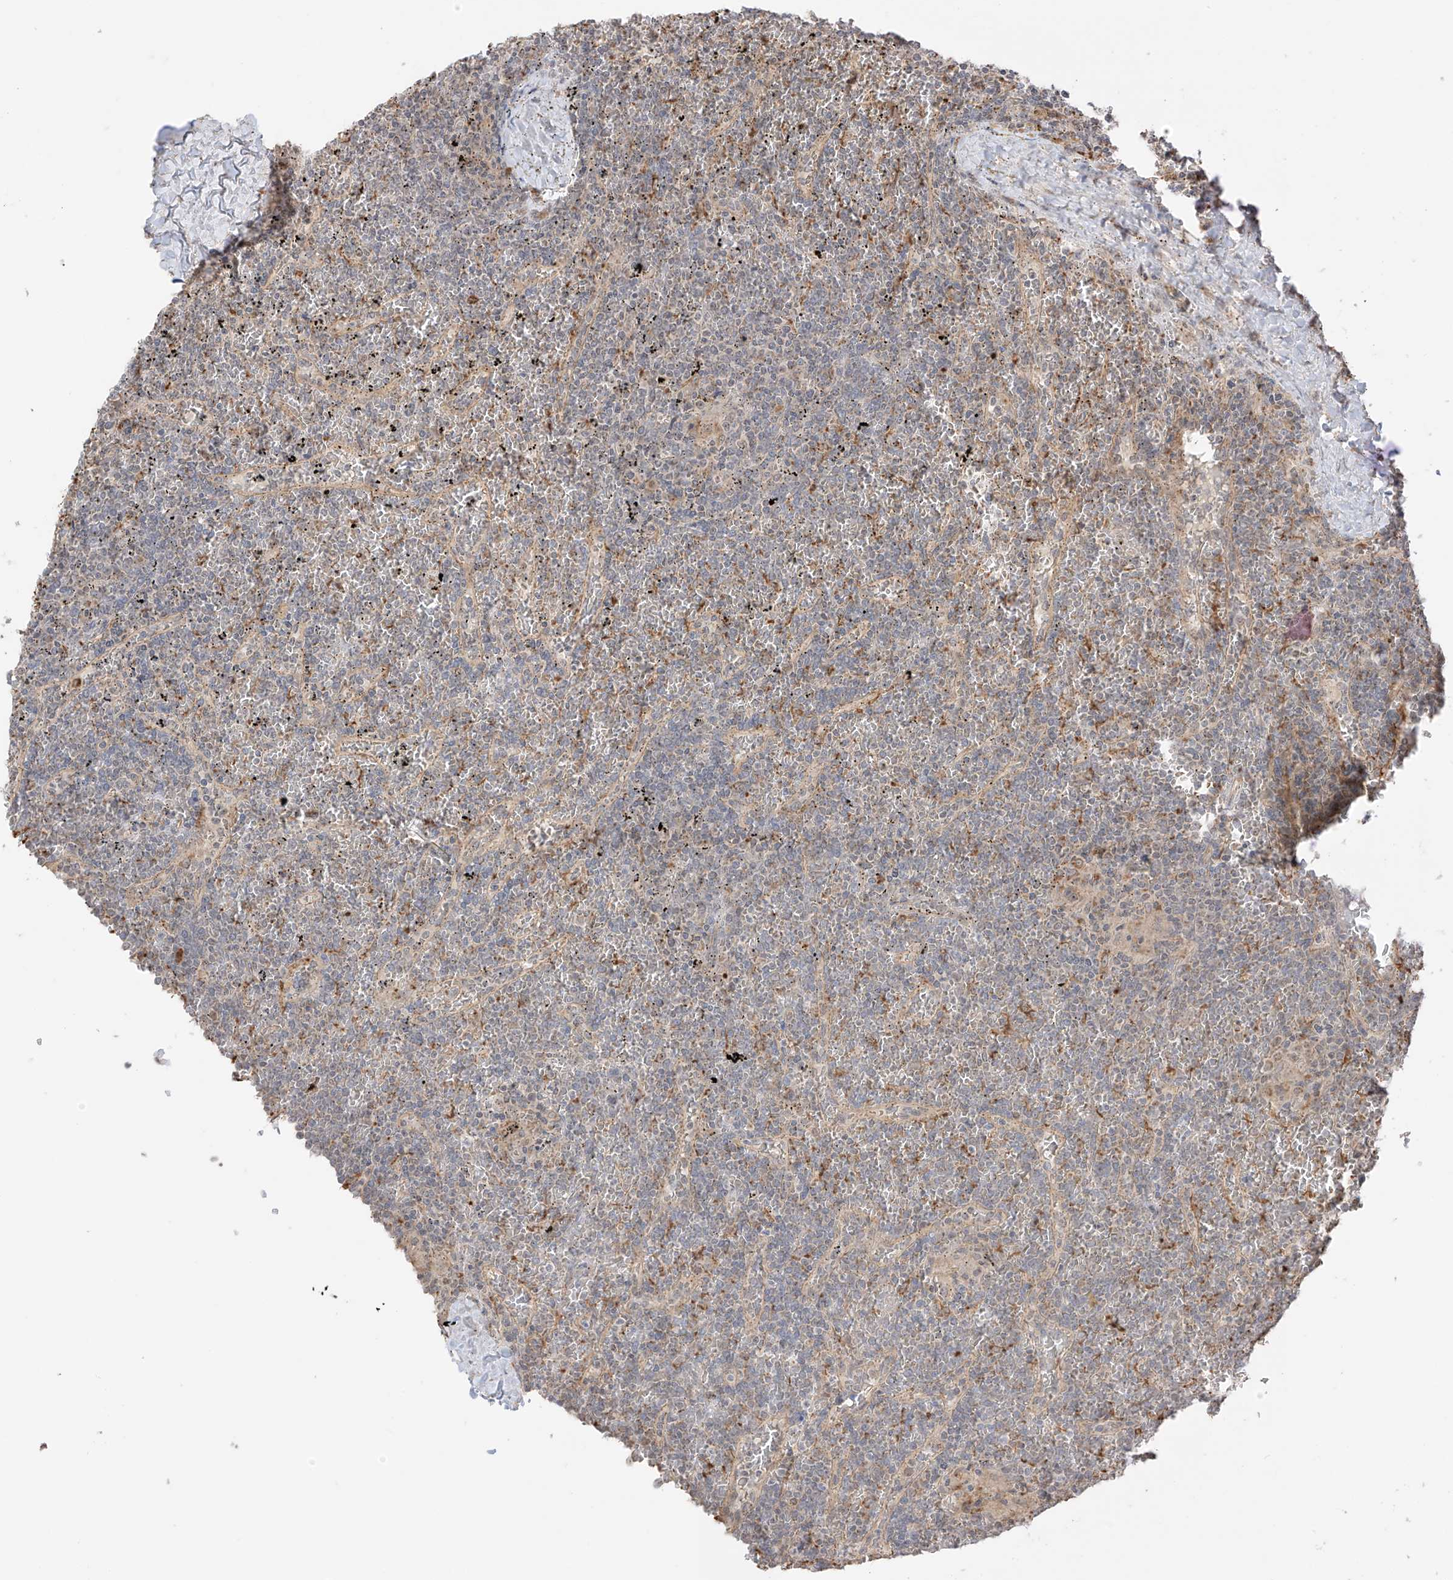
{"staining": {"intensity": "moderate", "quantity": "<25%", "location": "cytoplasmic/membranous"}, "tissue": "lymphoma", "cell_type": "Tumor cells", "image_type": "cancer", "snomed": [{"axis": "morphology", "description": "Malignant lymphoma, non-Hodgkin's type, Low grade"}, {"axis": "topography", "description": "Spleen"}], "caption": "Malignant lymphoma, non-Hodgkin's type (low-grade) stained with a brown dye shows moderate cytoplasmic/membranous positive expression in about <25% of tumor cells.", "gene": "N4BP3", "patient": {"sex": "female", "age": 19}}